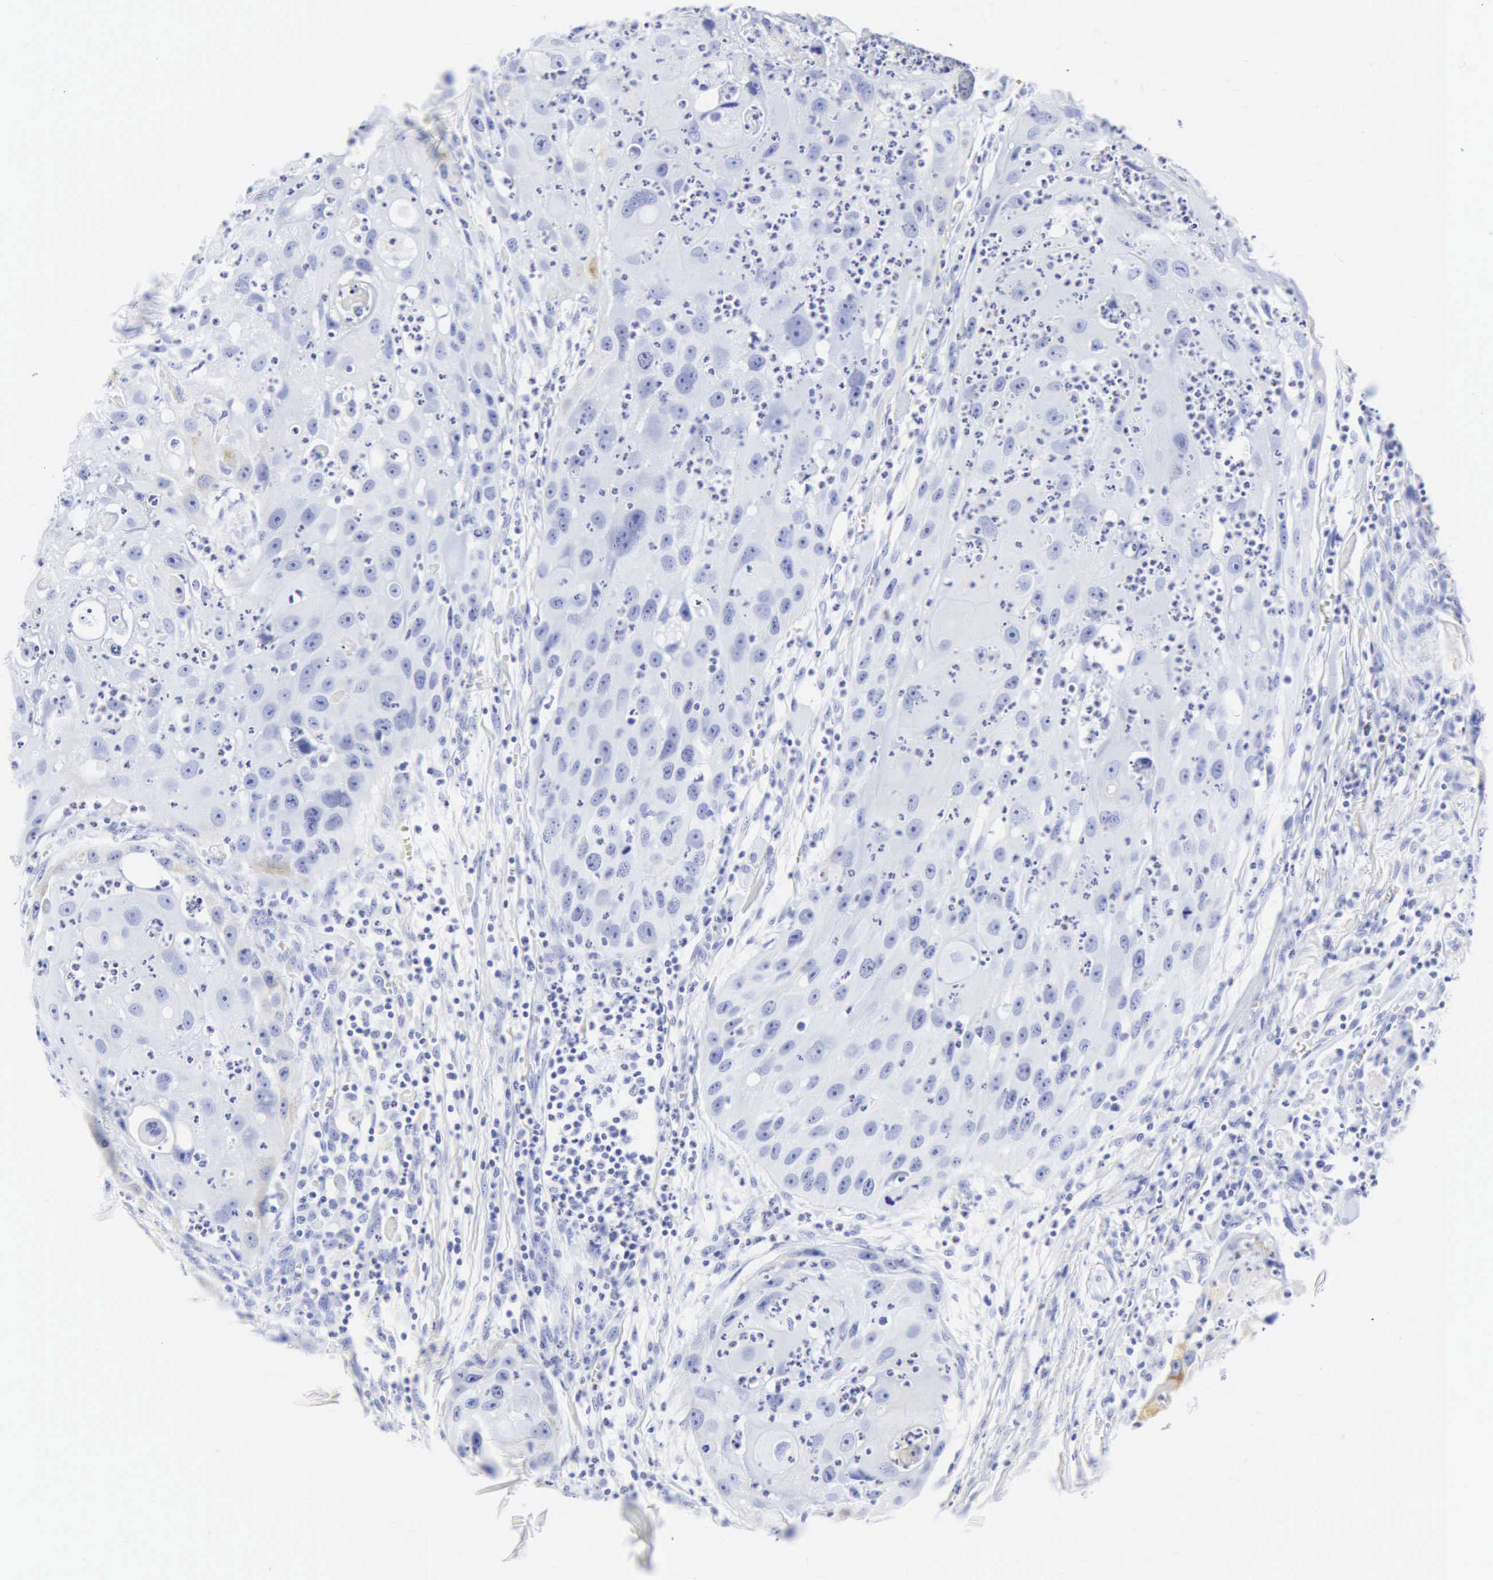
{"staining": {"intensity": "negative", "quantity": "none", "location": "none"}, "tissue": "head and neck cancer", "cell_type": "Tumor cells", "image_type": "cancer", "snomed": [{"axis": "morphology", "description": "Squamous cell carcinoma, NOS"}, {"axis": "topography", "description": "Head-Neck"}], "caption": "DAB (3,3'-diaminobenzidine) immunohistochemical staining of human head and neck squamous cell carcinoma shows no significant positivity in tumor cells. (DAB (3,3'-diaminobenzidine) IHC visualized using brightfield microscopy, high magnification).", "gene": "CGB3", "patient": {"sex": "male", "age": 64}}